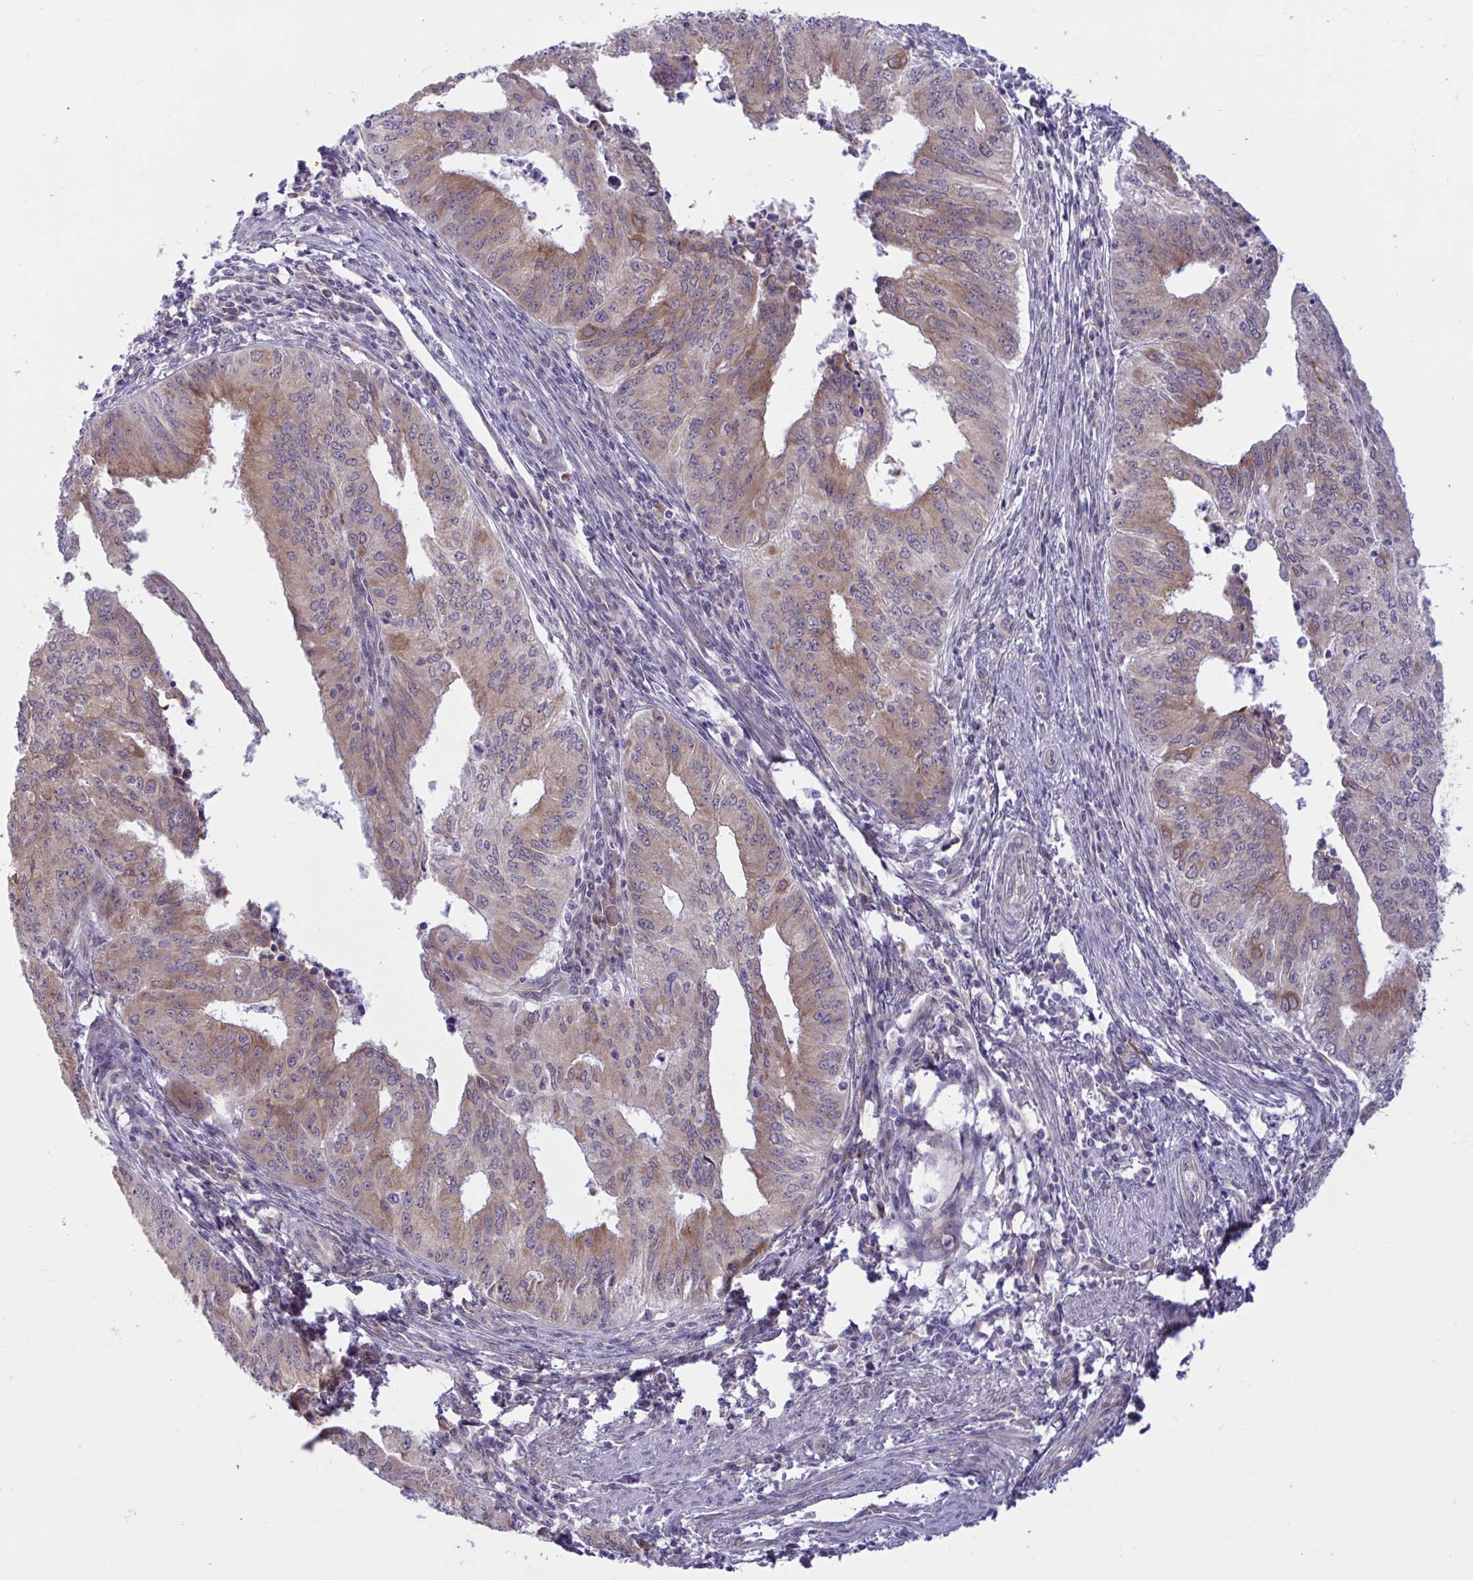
{"staining": {"intensity": "moderate", "quantity": ">75%", "location": "cytoplasmic/membranous"}, "tissue": "endometrial cancer", "cell_type": "Tumor cells", "image_type": "cancer", "snomed": [{"axis": "morphology", "description": "Adenocarcinoma, NOS"}, {"axis": "topography", "description": "Endometrium"}], "caption": "Endometrial cancer was stained to show a protein in brown. There is medium levels of moderate cytoplasmic/membranous expression in about >75% of tumor cells. The protein of interest is shown in brown color, while the nuclei are stained blue.", "gene": "CAMLG", "patient": {"sex": "female", "age": 50}}